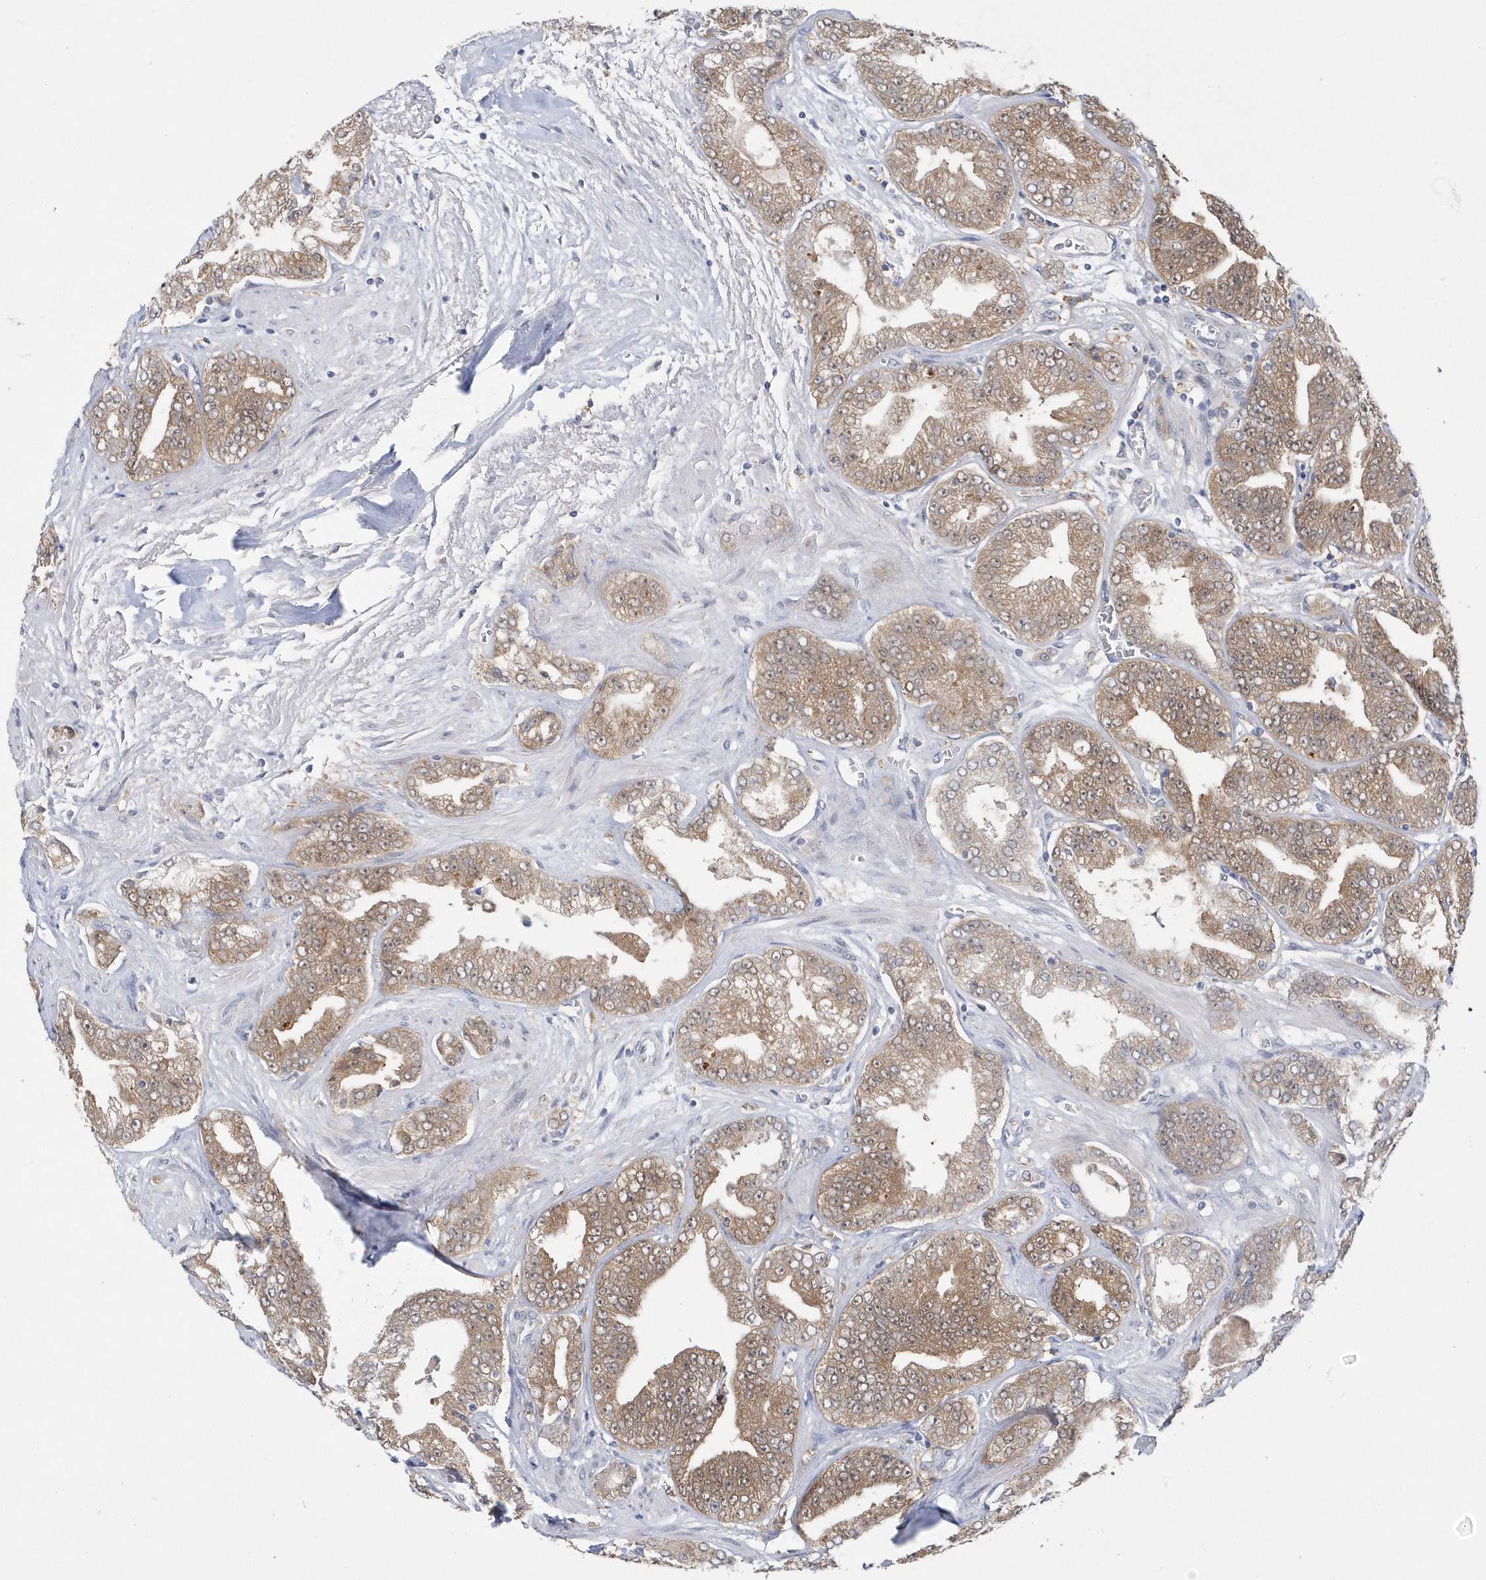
{"staining": {"intensity": "moderate", "quantity": ">75%", "location": "cytoplasmic/membranous"}, "tissue": "prostate cancer", "cell_type": "Tumor cells", "image_type": "cancer", "snomed": [{"axis": "morphology", "description": "Adenocarcinoma, High grade"}, {"axis": "topography", "description": "Prostate"}], "caption": "Immunohistochemistry of human prostate adenocarcinoma (high-grade) exhibits medium levels of moderate cytoplasmic/membranous staining in approximately >75% of tumor cells.", "gene": "PCBD1", "patient": {"sex": "male", "age": 71}}